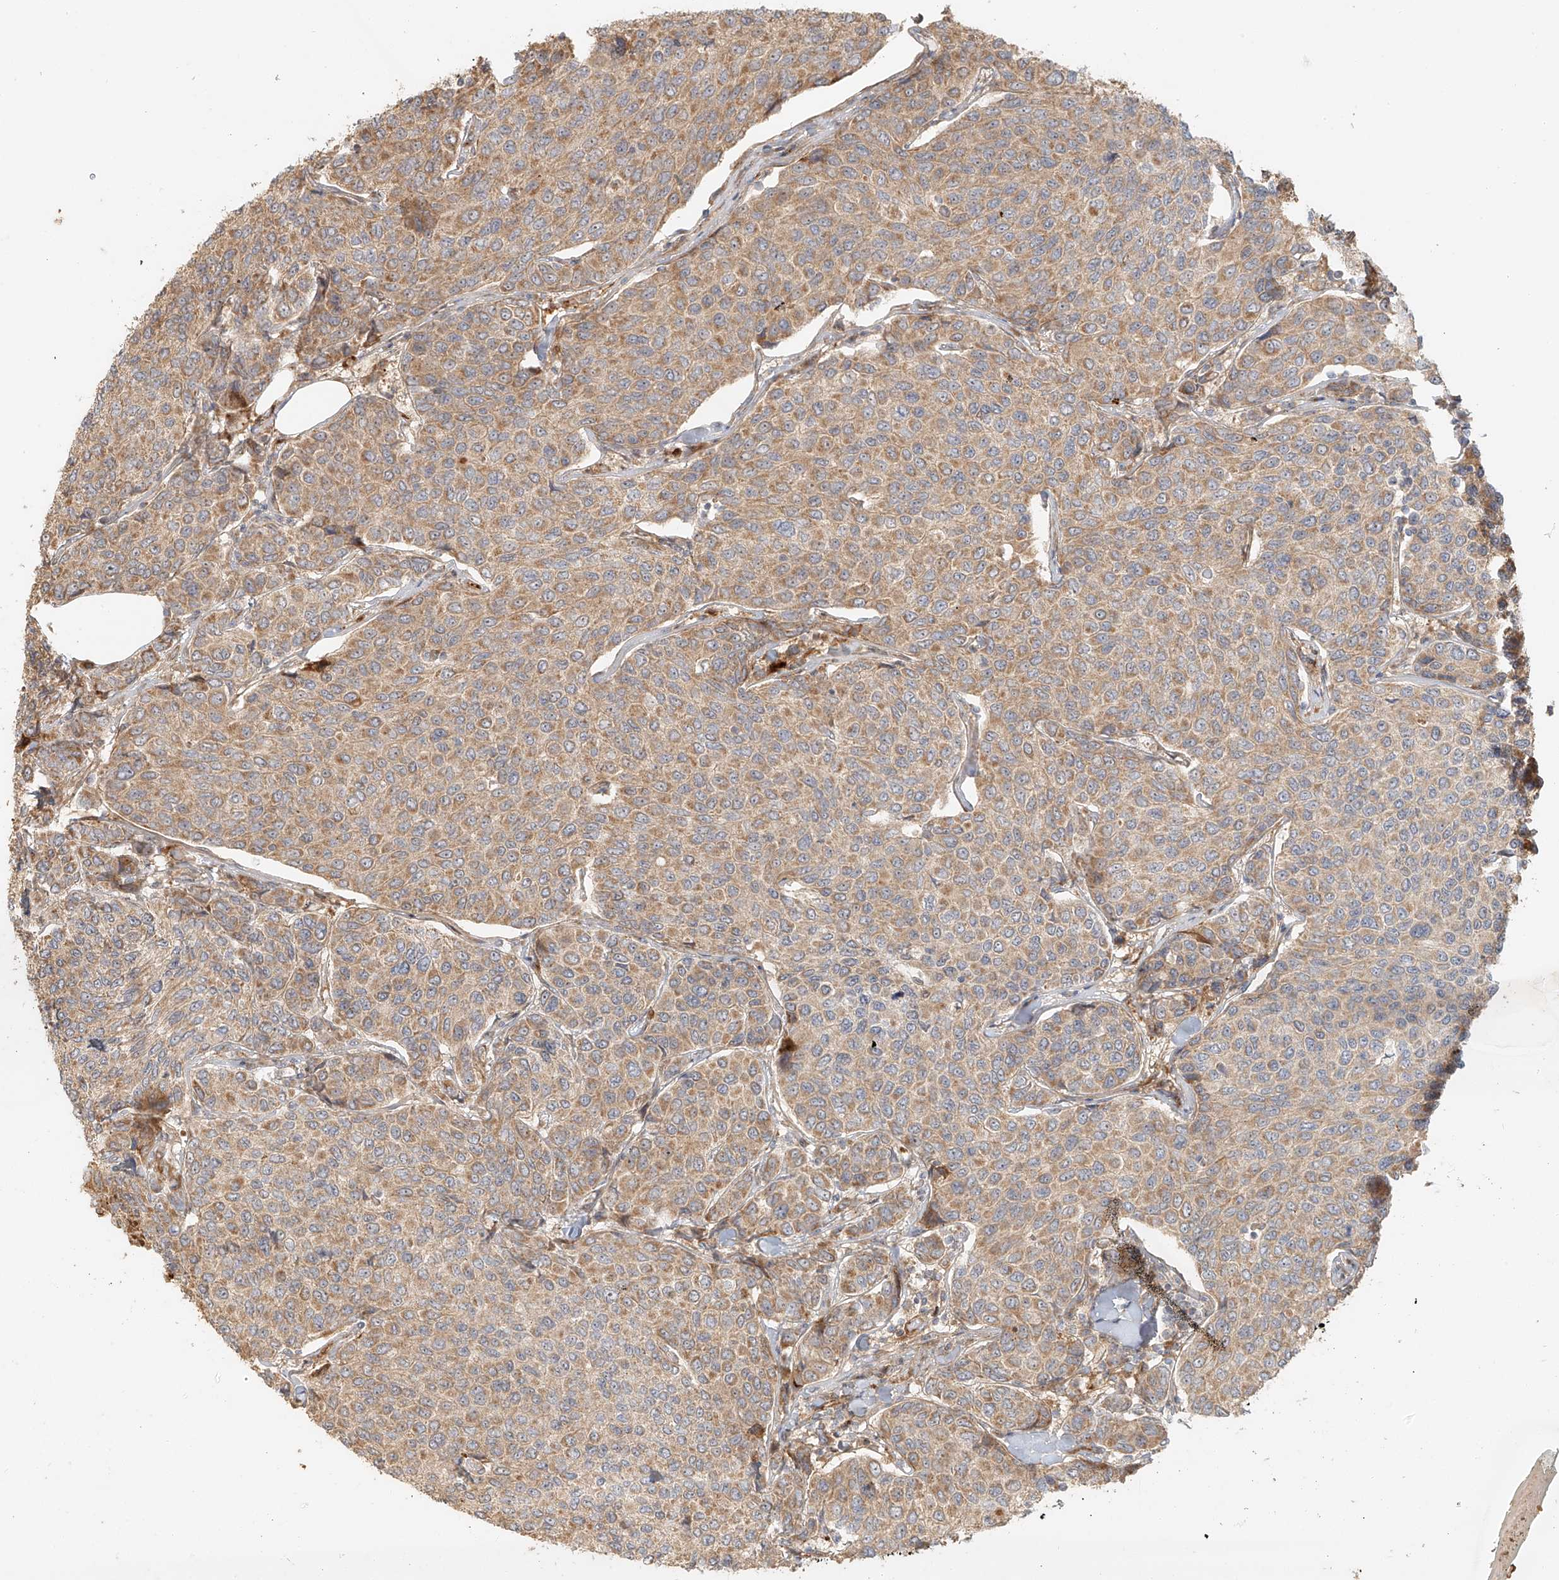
{"staining": {"intensity": "moderate", "quantity": ">75%", "location": "cytoplasmic/membranous"}, "tissue": "breast cancer", "cell_type": "Tumor cells", "image_type": "cancer", "snomed": [{"axis": "morphology", "description": "Duct carcinoma"}, {"axis": "topography", "description": "Breast"}], "caption": "Tumor cells reveal medium levels of moderate cytoplasmic/membranous positivity in about >75% of cells in human infiltrating ductal carcinoma (breast).", "gene": "MIPEP", "patient": {"sex": "female", "age": 55}}